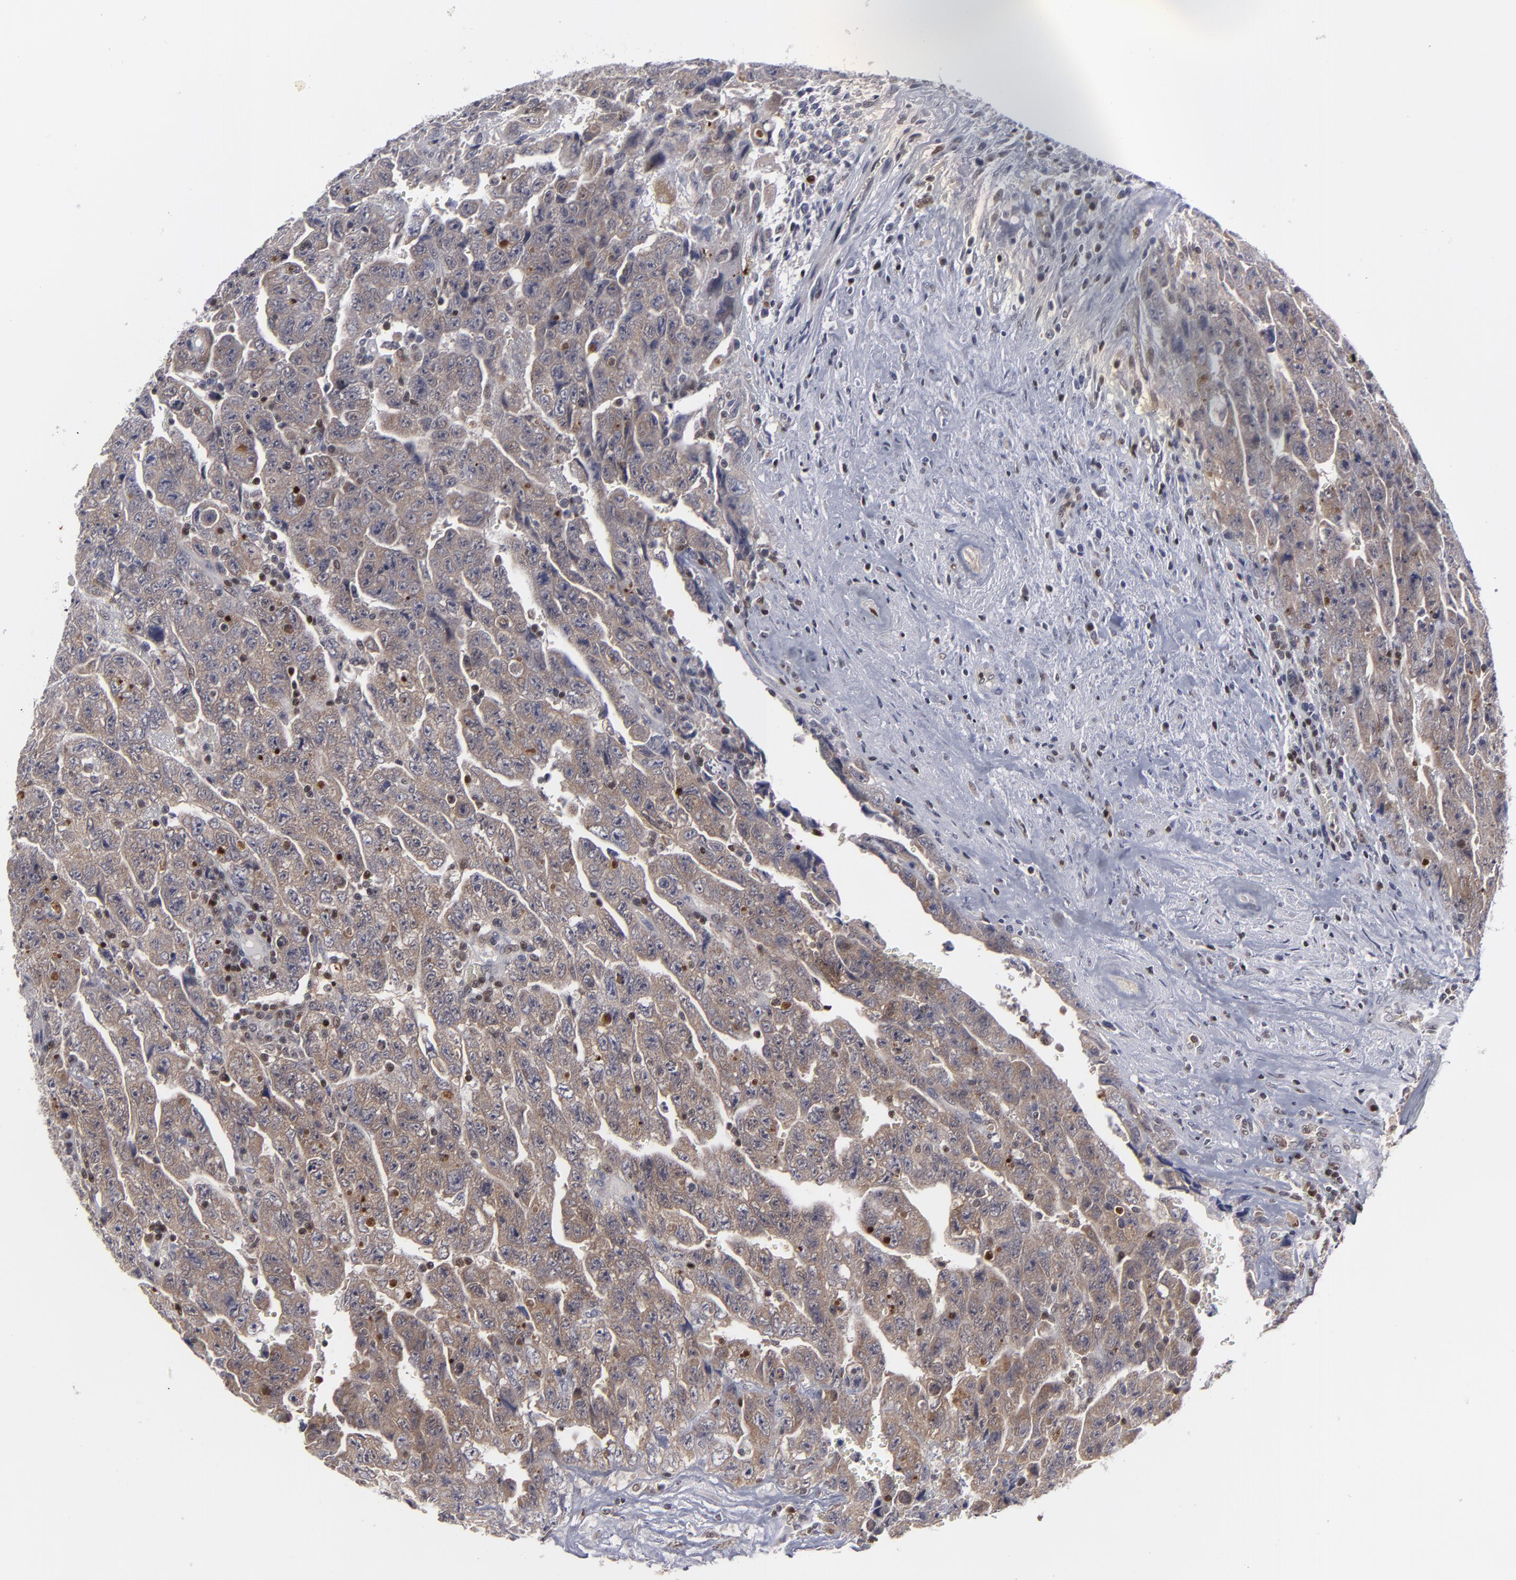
{"staining": {"intensity": "weak", "quantity": "25%-75%", "location": "cytoplasmic/membranous,nuclear"}, "tissue": "testis cancer", "cell_type": "Tumor cells", "image_type": "cancer", "snomed": [{"axis": "morphology", "description": "Carcinoma, Embryonal, NOS"}, {"axis": "topography", "description": "Testis"}], "caption": "Immunohistochemical staining of testis embryonal carcinoma exhibits low levels of weak cytoplasmic/membranous and nuclear staining in about 25%-75% of tumor cells. (brown staining indicates protein expression, while blue staining denotes nuclei).", "gene": "GSR", "patient": {"sex": "male", "age": 28}}